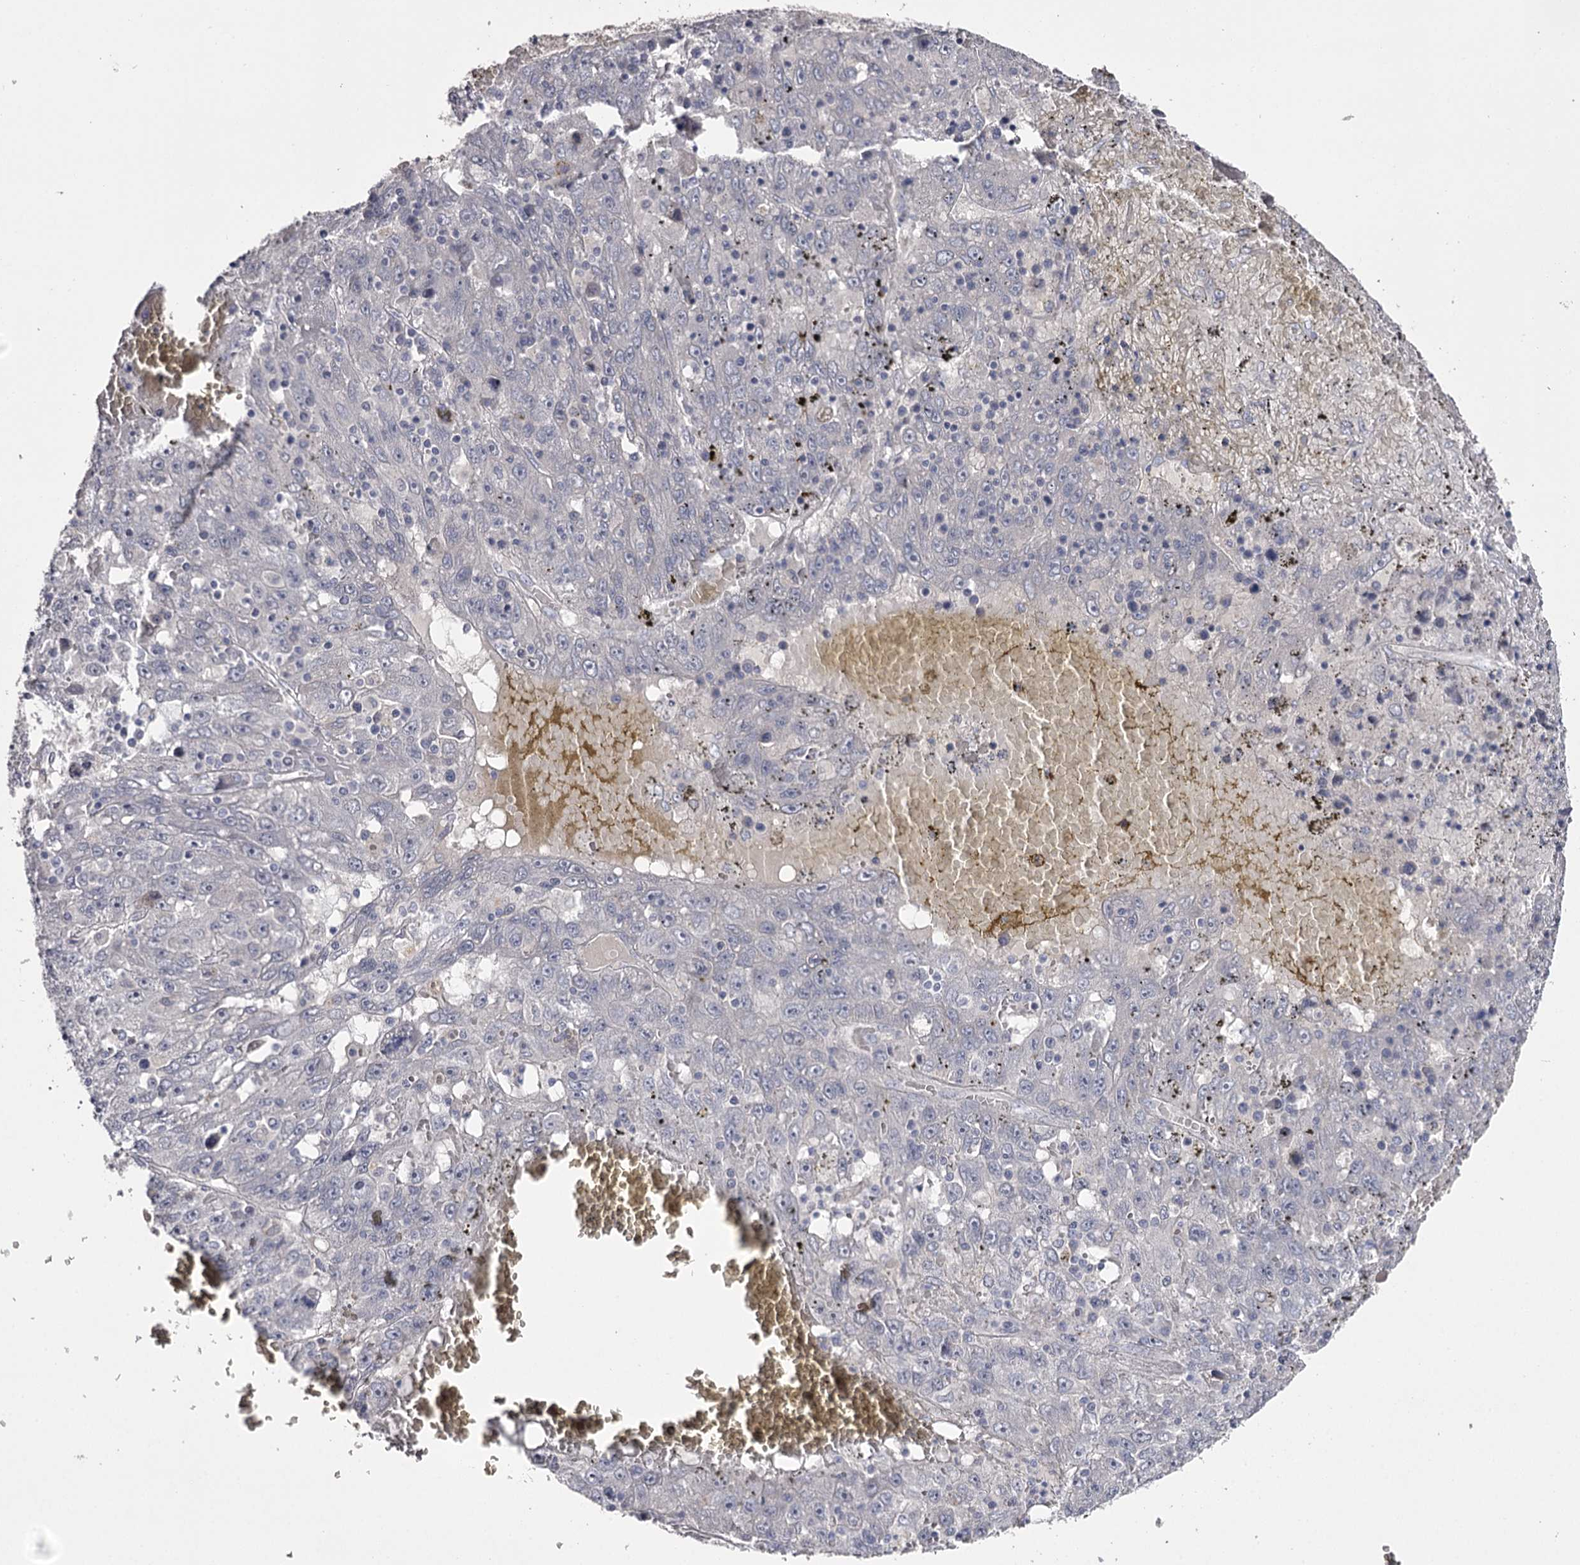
{"staining": {"intensity": "negative", "quantity": "none", "location": "none"}, "tissue": "liver cancer", "cell_type": "Tumor cells", "image_type": "cancer", "snomed": [{"axis": "morphology", "description": "Carcinoma, Hepatocellular, NOS"}, {"axis": "topography", "description": "Liver"}], "caption": "DAB immunohistochemical staining of human hepatocellular carcinoma (liver) reveals no significant staining in tumor cells. (DAB immunohistochemistry (IHC), high magnification).", "gene": "FDXACB1", "patient": {"sex": "male", "age": 49}}